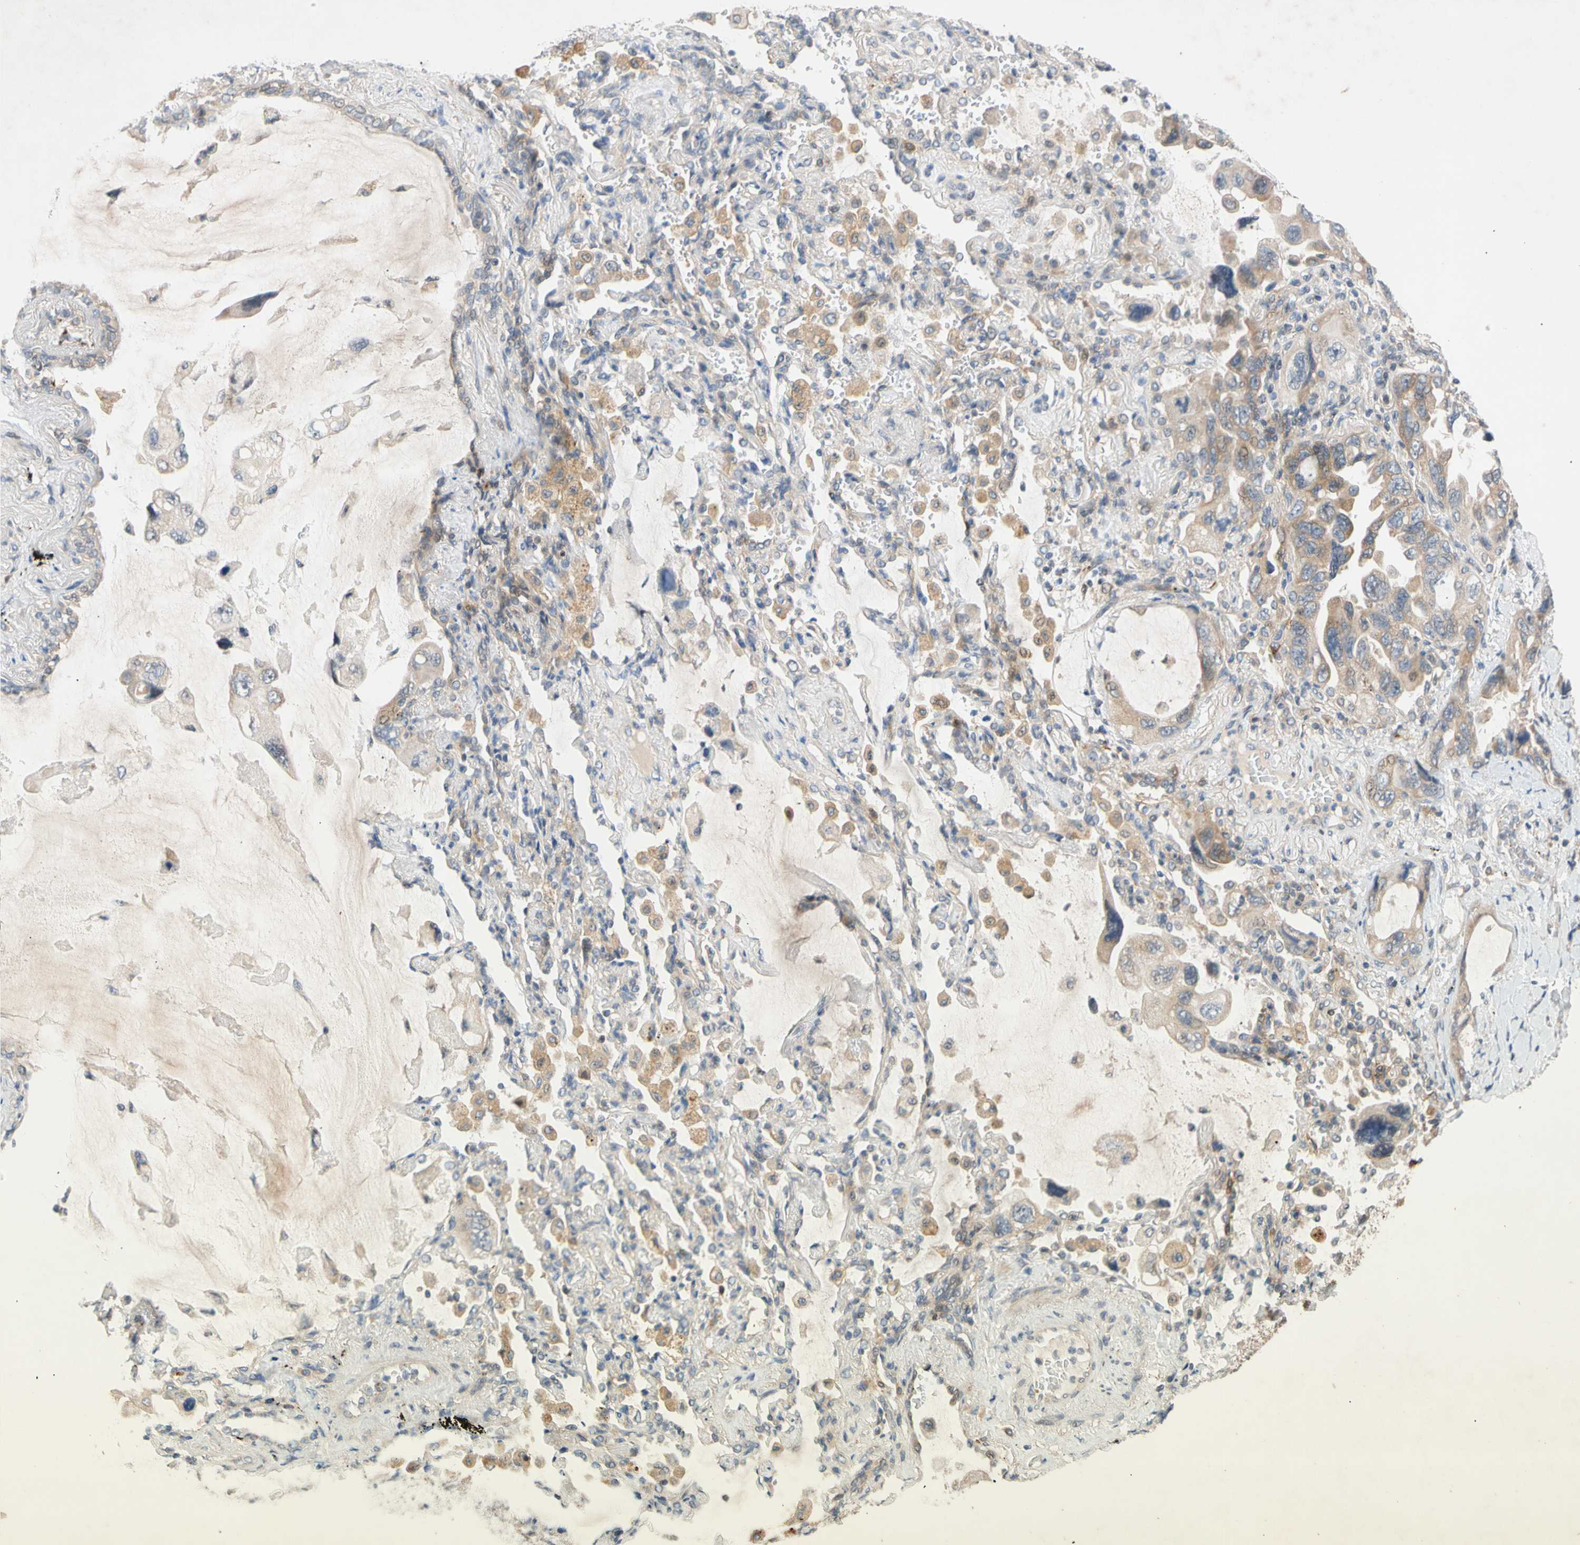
{"staining": {"intensity": "weak", "quantity": ">75%", "location": "cytoplasmic/membranous"}, "tissue": "lung cancer", "cell_type": "Tumor cells", "image_type": "cancer", "snomed": [{"axis": "morphology", "description": "Squamous cell carcinoma, NOS"}, {"axis": "topography", "description": "Lung"}], "caption": "The histopathology image reveals a brown stain indicating the presence of a protein in the cytoplasmic/membranous of tumor cells in lung cancer.", "gene": "CNST", "patient": {"sex": "female", "age": 73}}